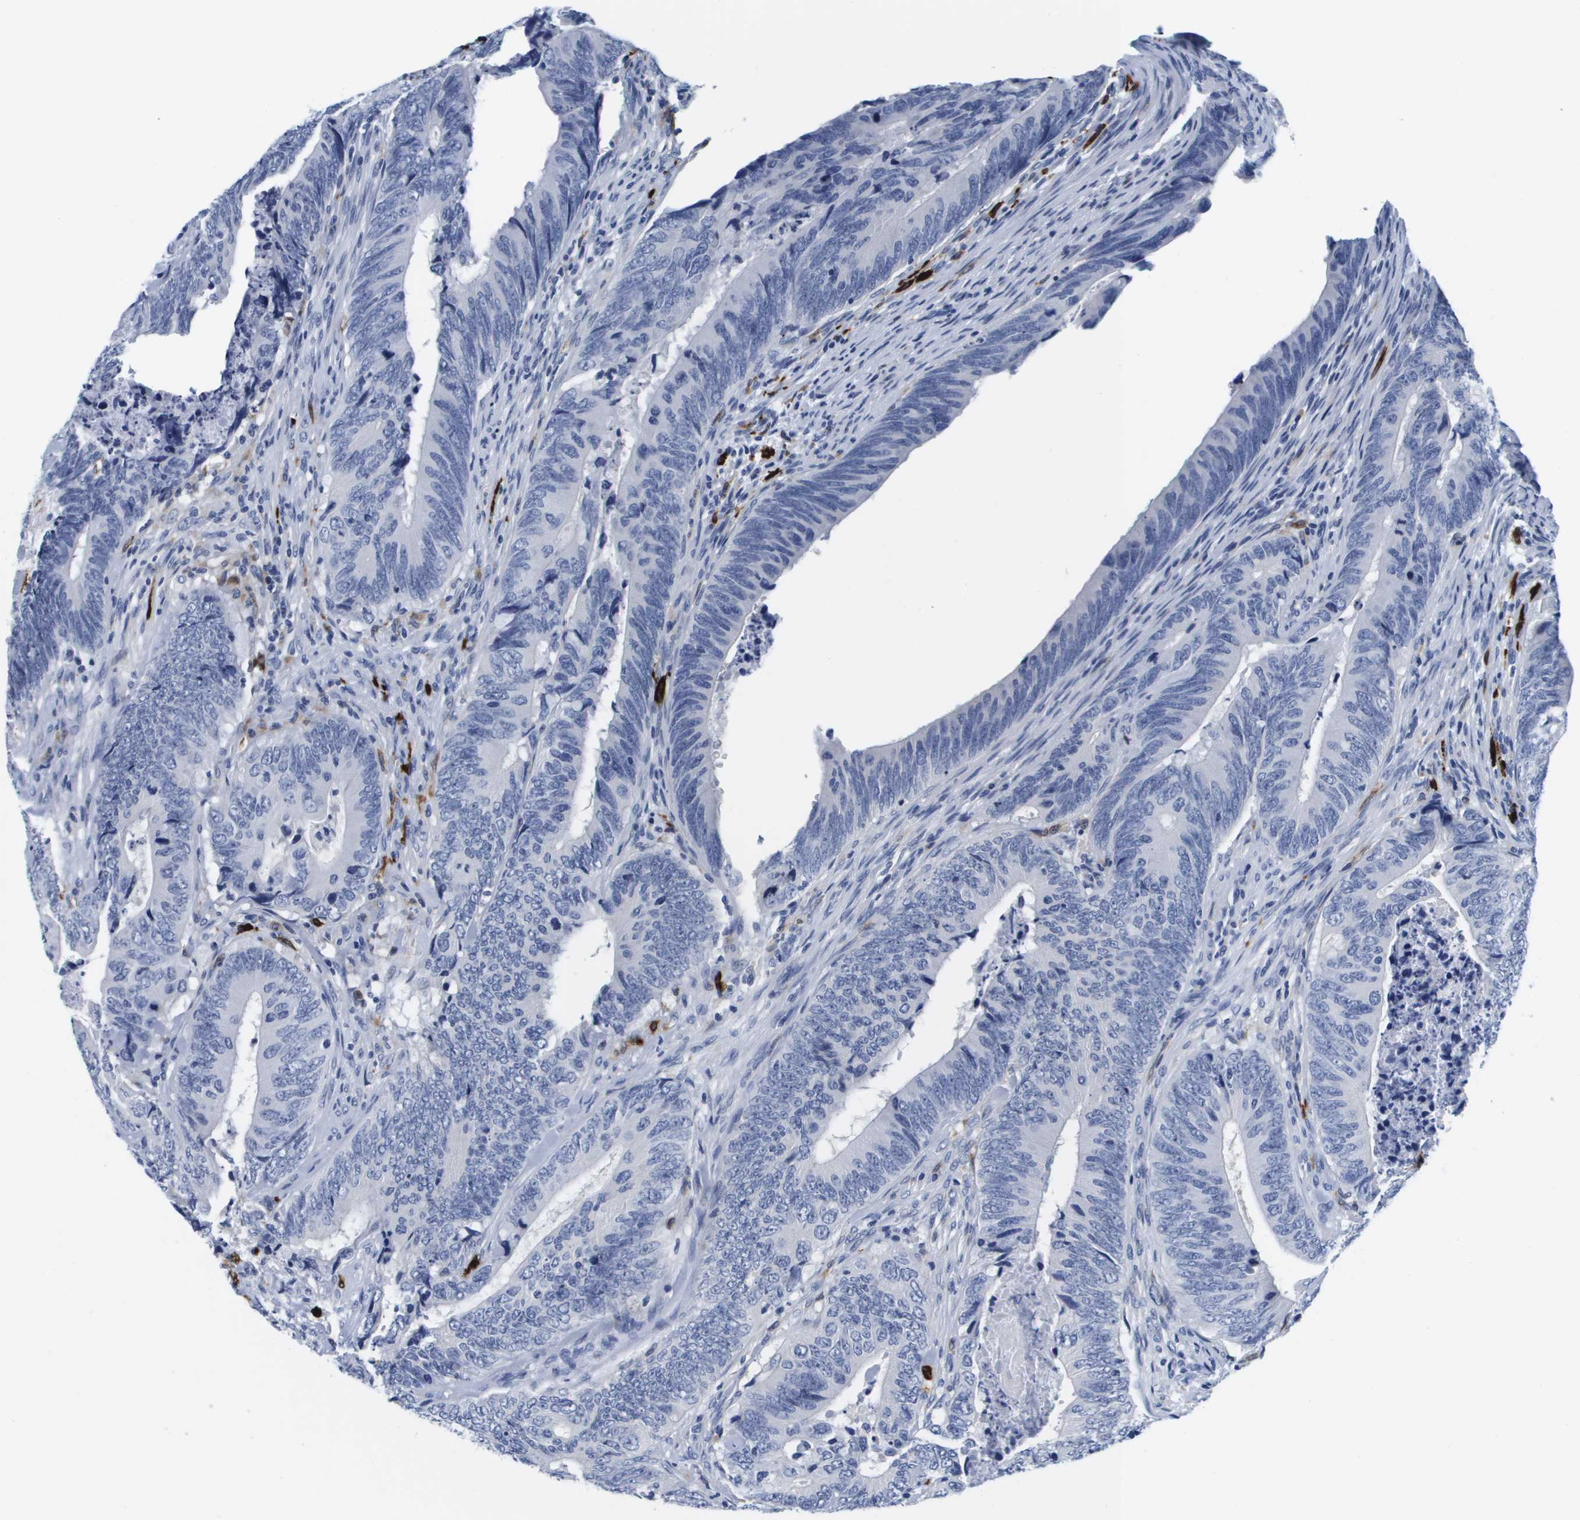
{"staining": {"intensity": "negative", "quantity": "none", "location": "none"}, "tissue": "colorectal cancer", "cell_type": "Tumor cells", "image_type": "cancer", "snomed": [{"axis": "morphology", "description": "Normal tissue, NOS"}, {"axis": "morphology", "description": "Adenocarcinoma, NOS"}, {"axis": "topography", "description": "Colon"}], "caption": "There is no significant expression in tumor cells of colorectal adenocarcinoma.", "gene": "HMOX1", "patient": {"sex": "male", "age": 56}}